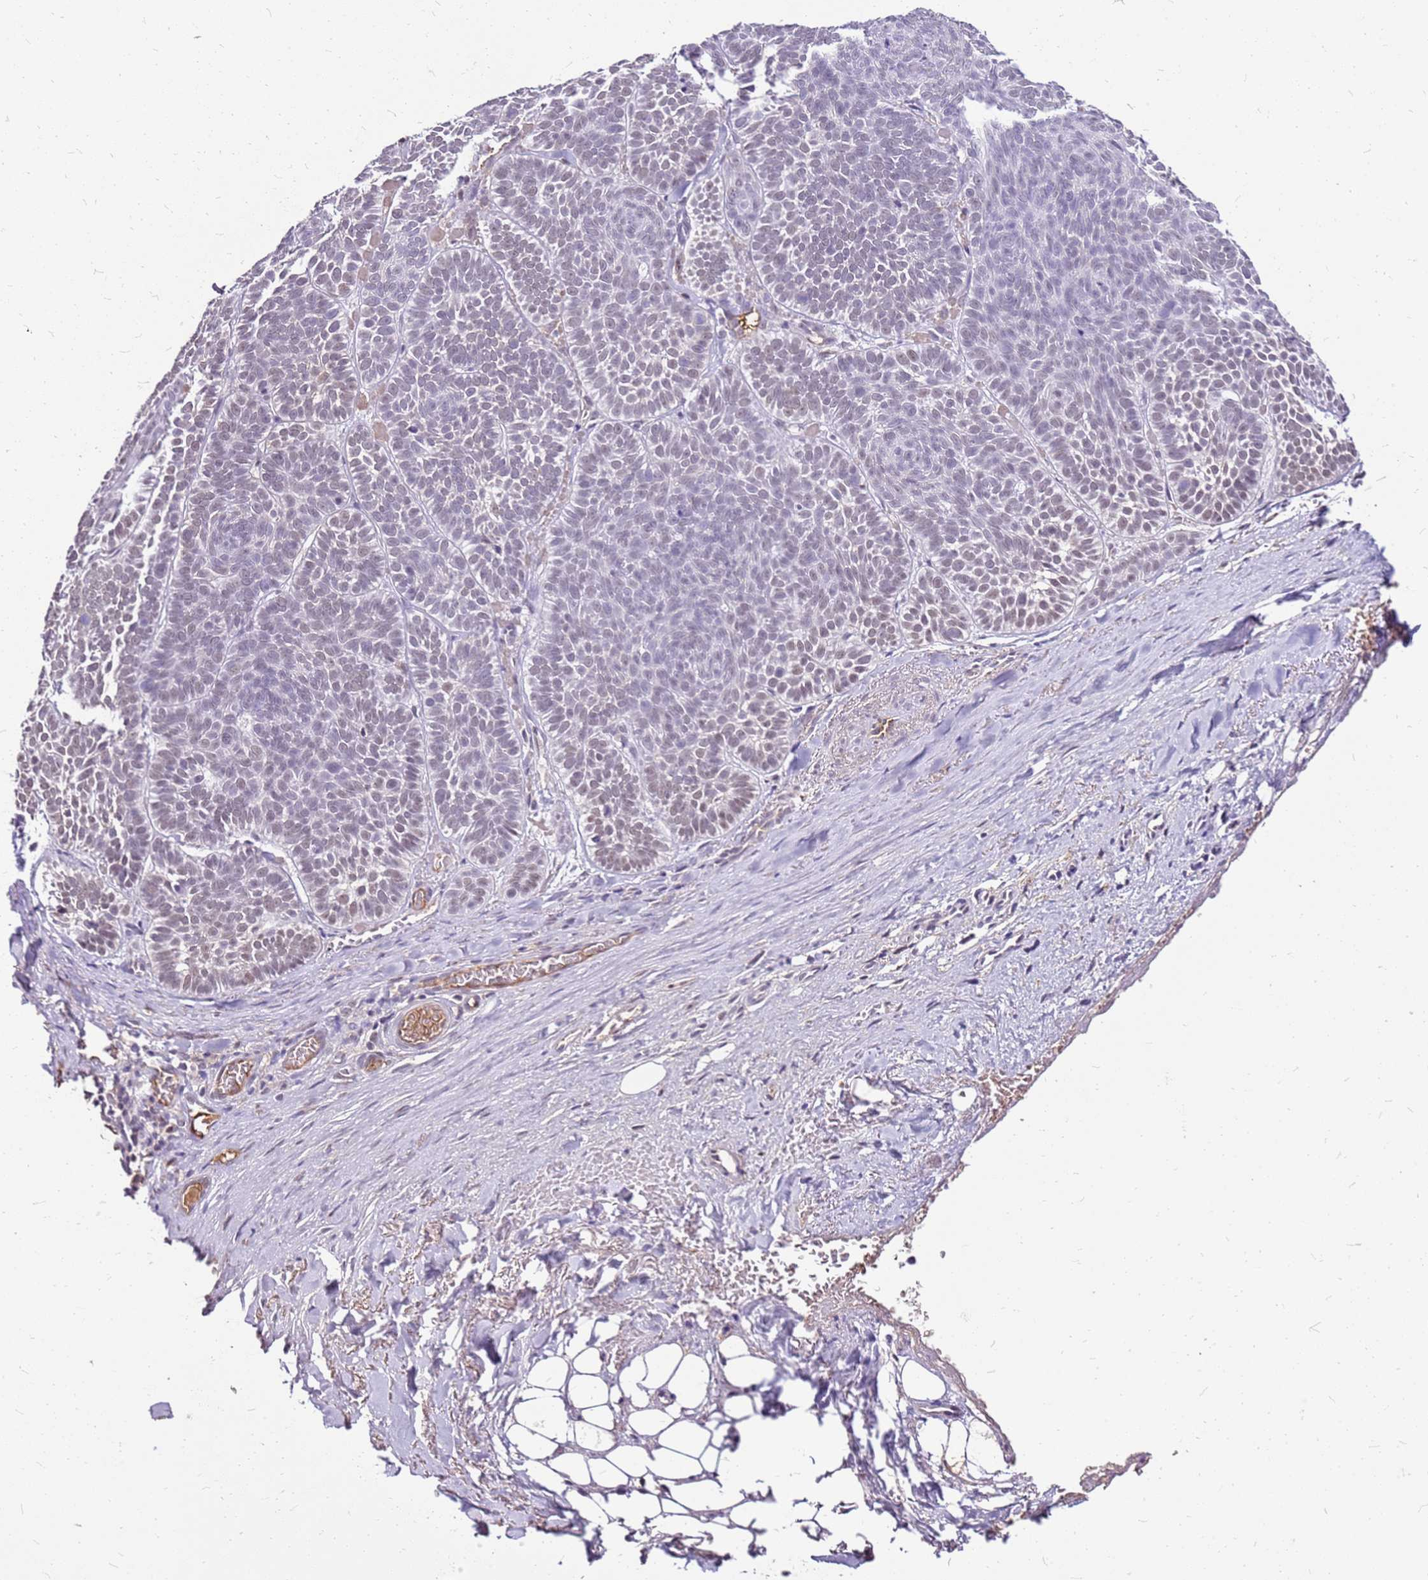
{"staining": {"intensity": "weak", "quantity": "<25%", "location": "nuclear"}, "tissue": "skin cancer", "cell_type": "Tumor cells", "image_type": "cancer", "snomed": [{"axis": "morphology", "description": "Basal cell carcinoma"}, {"axis": "topography", "description": "Skin"}], "caption": "This is an immunohistochemistry (IHC) histopathology image of skin cancer. There is no expression in tumor cells.", "gene": "ALDH1A3", "patient": {"sex": "male", "age": 85}}